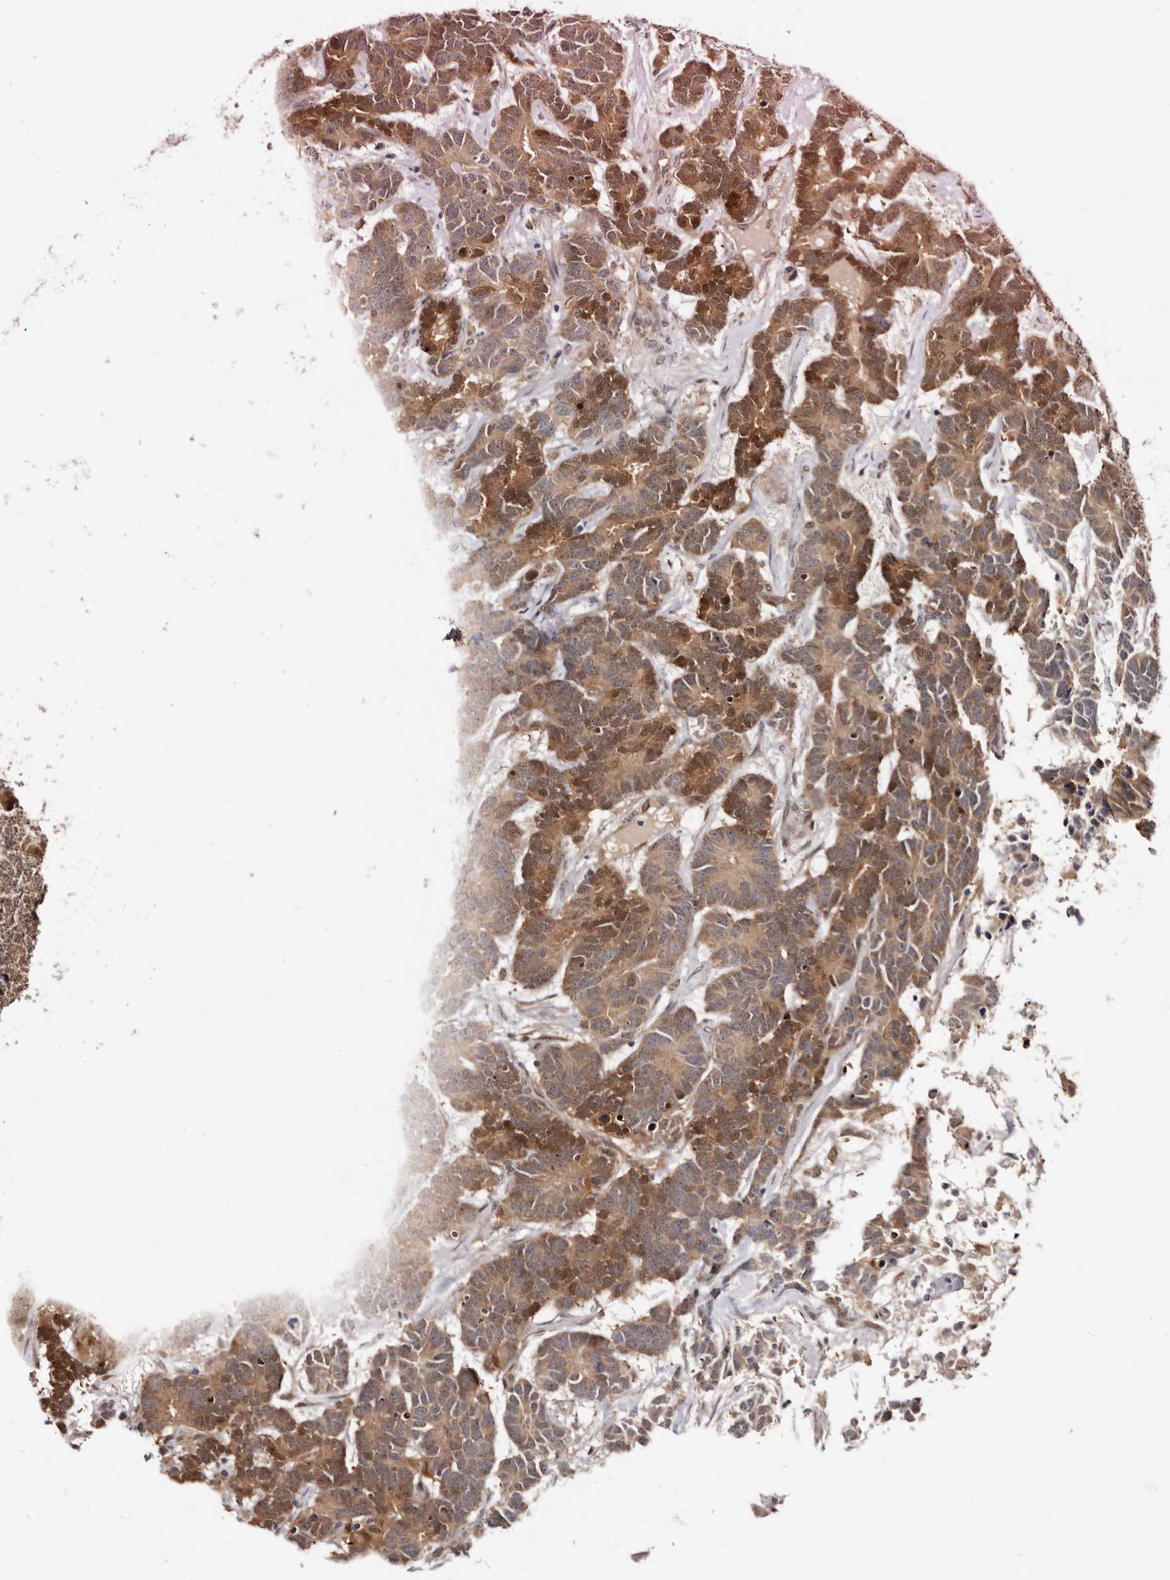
{"staining": {"intensity": "moderate", "quantity": ">75%", "location": "cytoplasmic/membranous,nuclear"}, "tissue": "testis cancer", "cell_type": "Tumor cells", "image_type": "cancer", "snomed": [{"axis": "morphology", "description": "Carcinoma, Embryonal, NOS"}, {"axis": "topography", "description": "Testis"}], "caption": "Testis cancer stained with IHC displays moderate cytoplasmic/membranous and nuclear positivity in approximately >75% of tumor cells.", "gene": "TP53I3", "patient": {"sex": "male", "age": 26}}